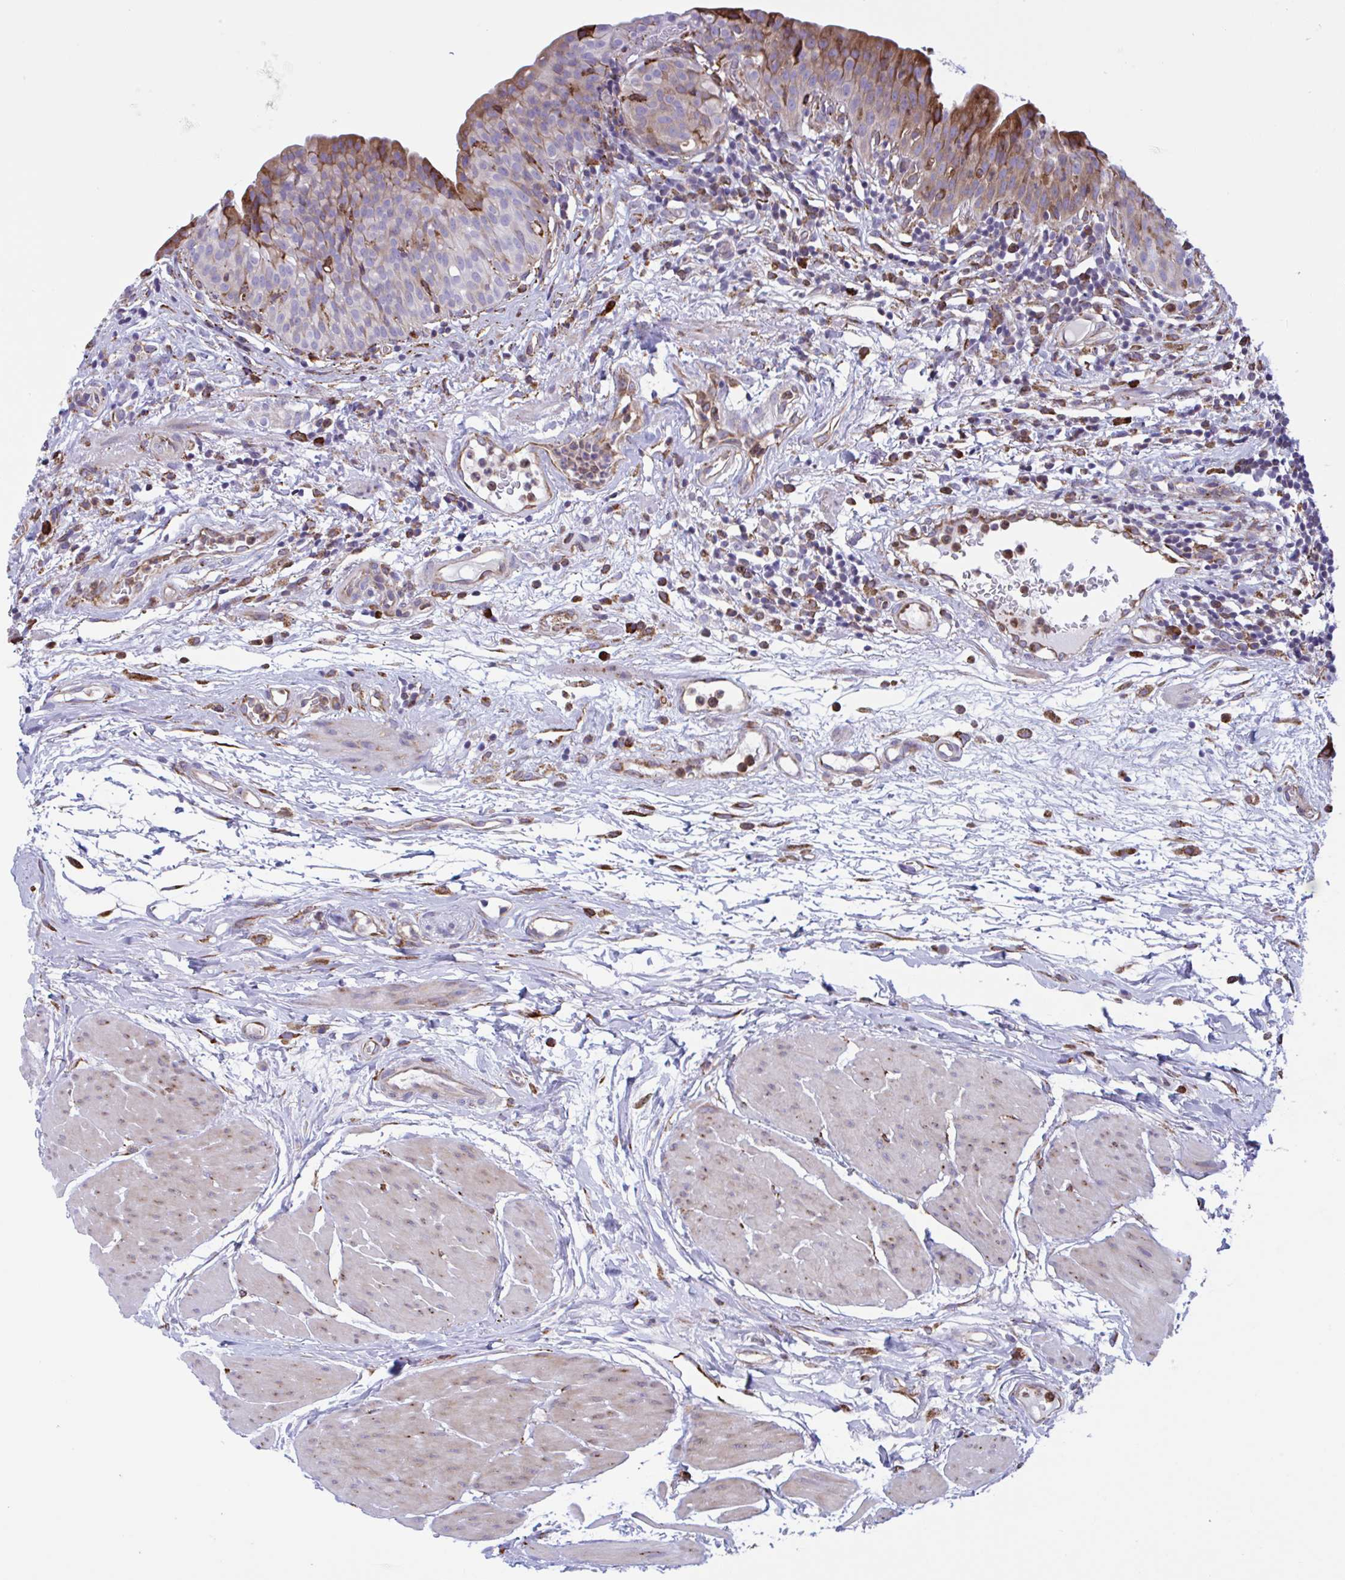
{"staining": {"intensity": "moderate", "quantity": "<25%", "location": "cytoplasmic/membranous"}, "tissue": "urinary bladder", "cell_type": "Urothelial cells", "image_type": "normal", "snomed": [{"axis": "morphology", "description": "Normal tissue, NOS"}, {"axis": "morphology", "description": "Inflammation, NOS"}, {"axis": "topography", "description": "Urinary bladder"}], "caption": "IHC histopathology image of benign urinary bladder stained for a protein (brown), which shows low levels of moderate cytoplasmic/membranous expression in about <25% of urothelial cells.", "gene": "PEAK3", "patient": {"sex": "male", "age": 57}}